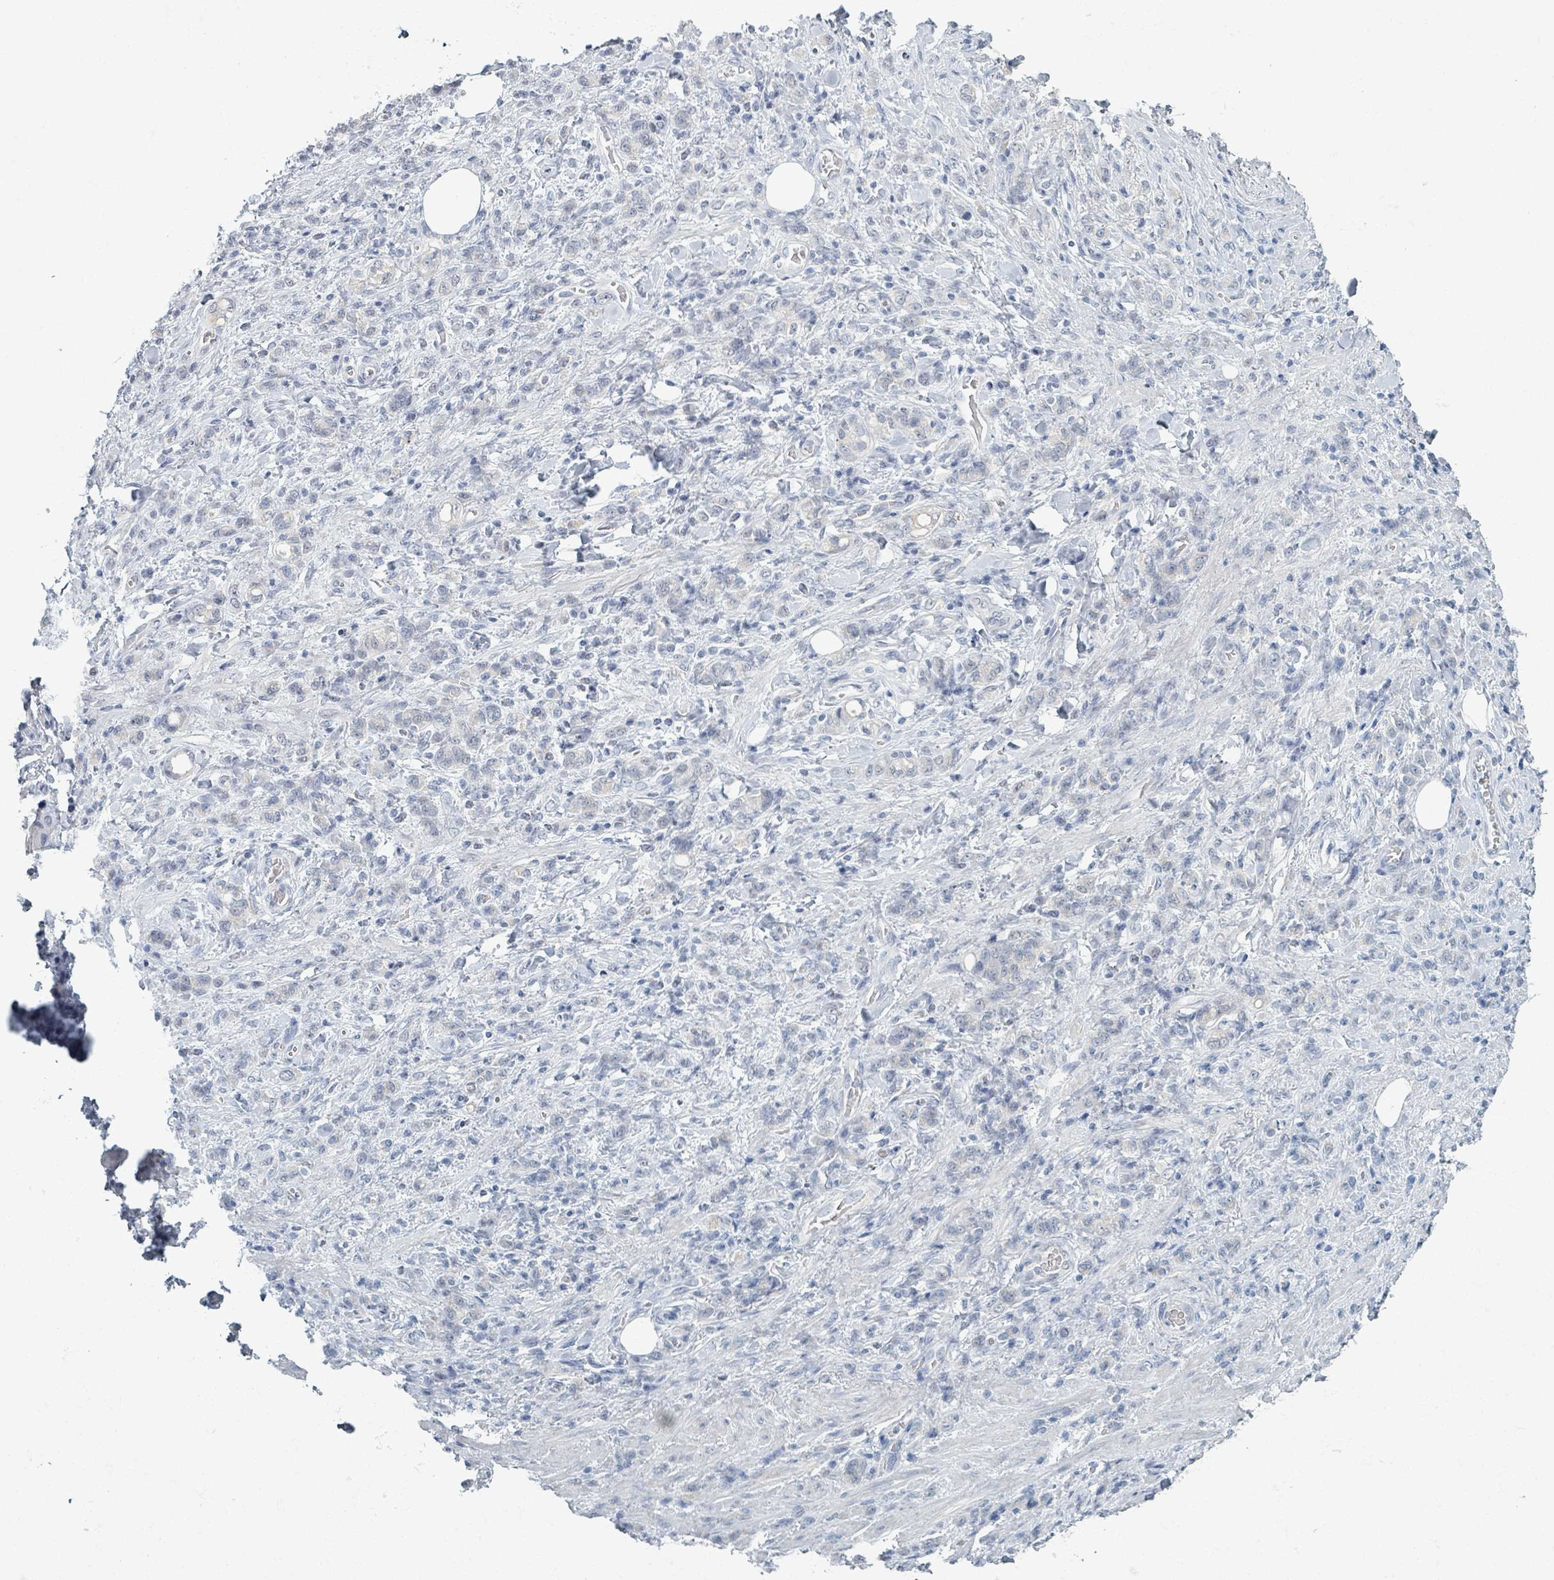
{"staining": {"intensity": "negative", "quantity": "none", "location": "none"}, "tissue": "stomach cancer", "cell_type": "Tumor cells", "image_type": "cancer", "snomed": [{"axis": "morphology", "description": "Adenocarcinoma, NOS"}, {"axis": "topography", "description": "Stomach"}], "caption": "A high-resolution image shows immunohistochemistry (IHC) staining of stomach cancer, which displays no significant staining in tumor cells. (DAB immunohistochemistry (IHC) visualized using brightfield microscopy, high magnification).", "gene": "WNT11", "patient": {"sex": "male", "age": 77}}